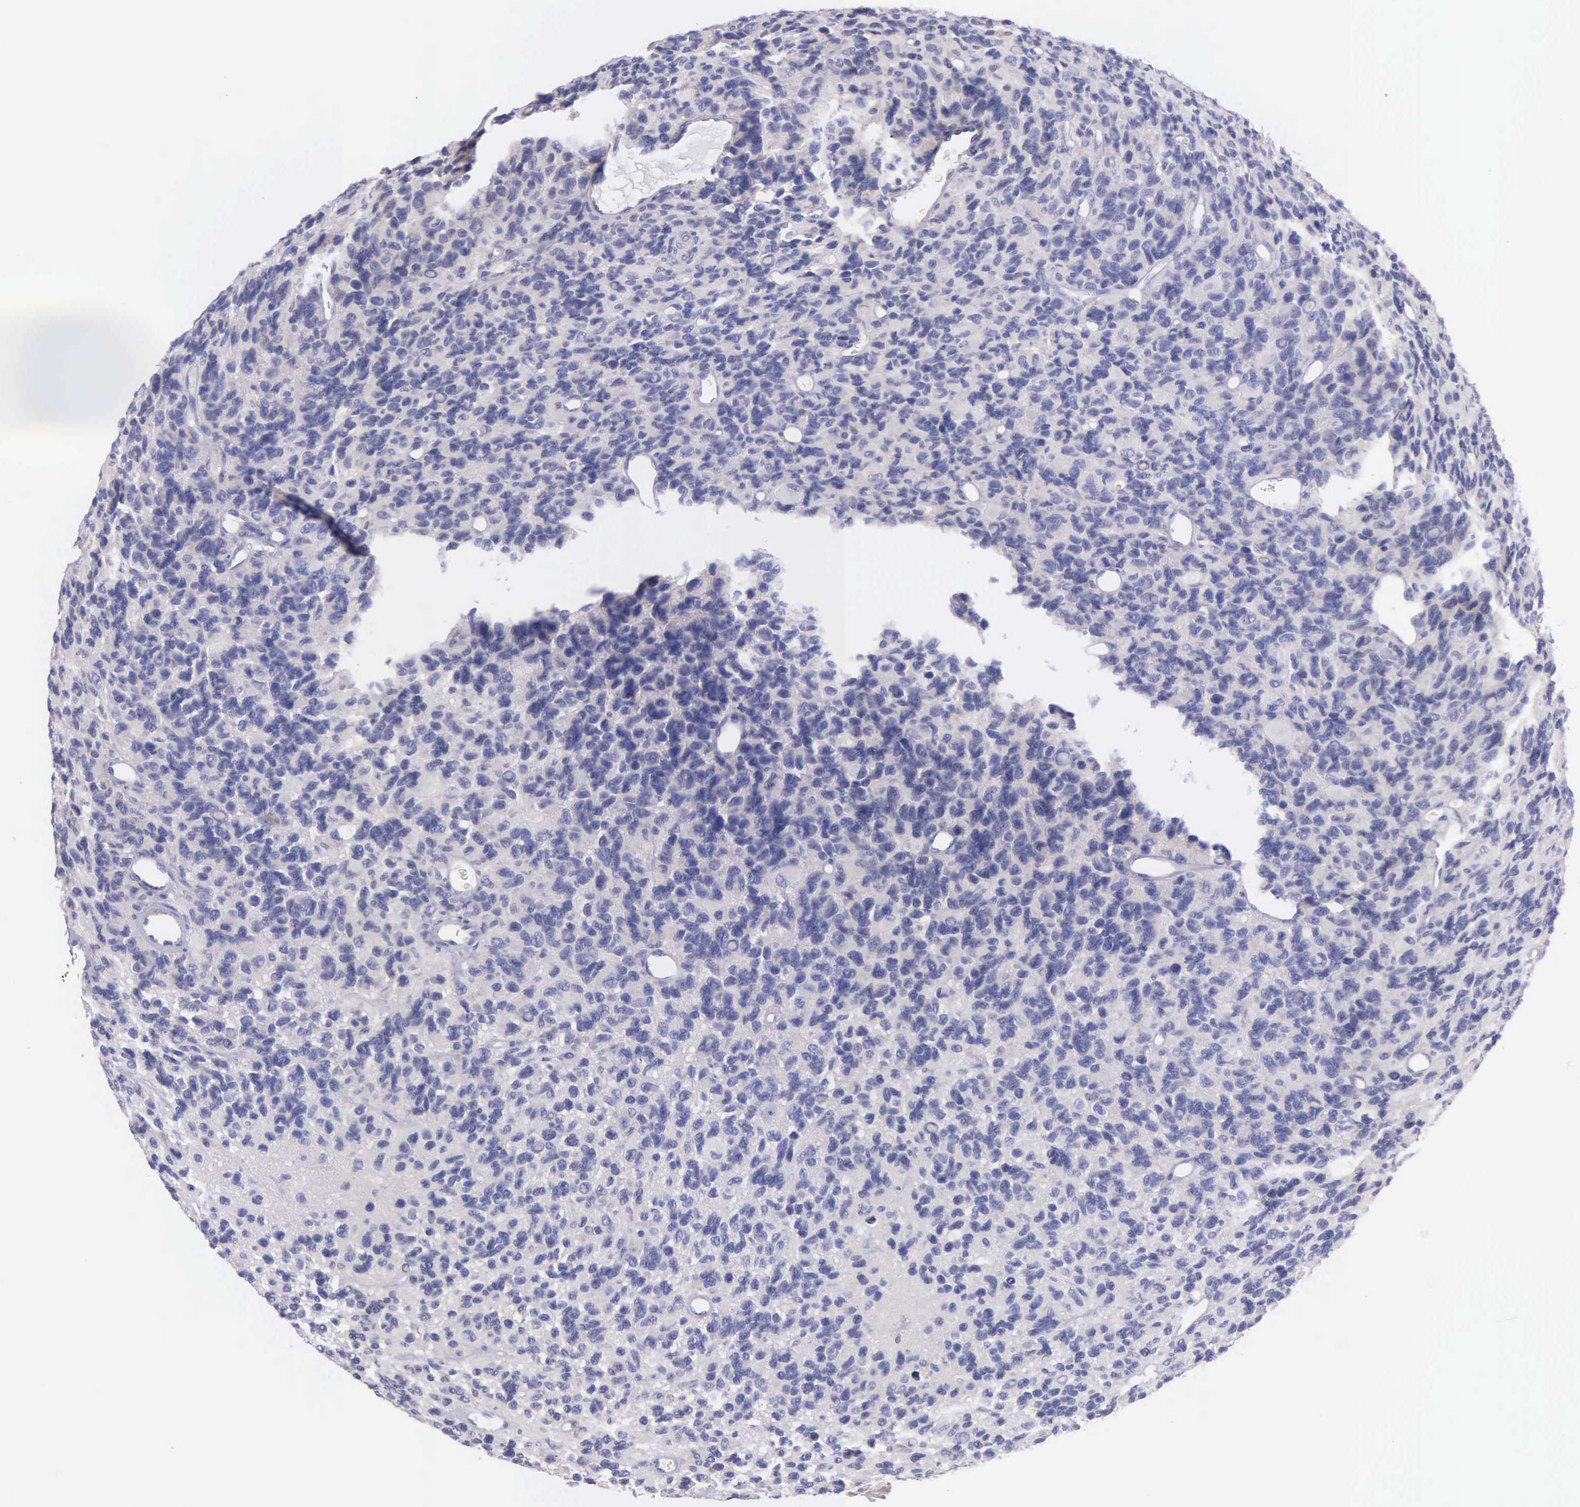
{"staining": {"intensity": "negative", "quantity": "none", "location": "none"}, "tissue": "glioma", "cell_type": "Tumor cells", "image_type": "cancer", "snomed": [{"axis": "morphology", "description": "Glioma, malignant, High grade"}, {"axis": "topography", "description": "Brain"}], "caption": "A high-resolution image shows IHC staining of high-grade glioma (malignant), which shows no significant staining in tumor cells.", "gene": "MIA2", "patient": {"sex": "male", "age": 77}}